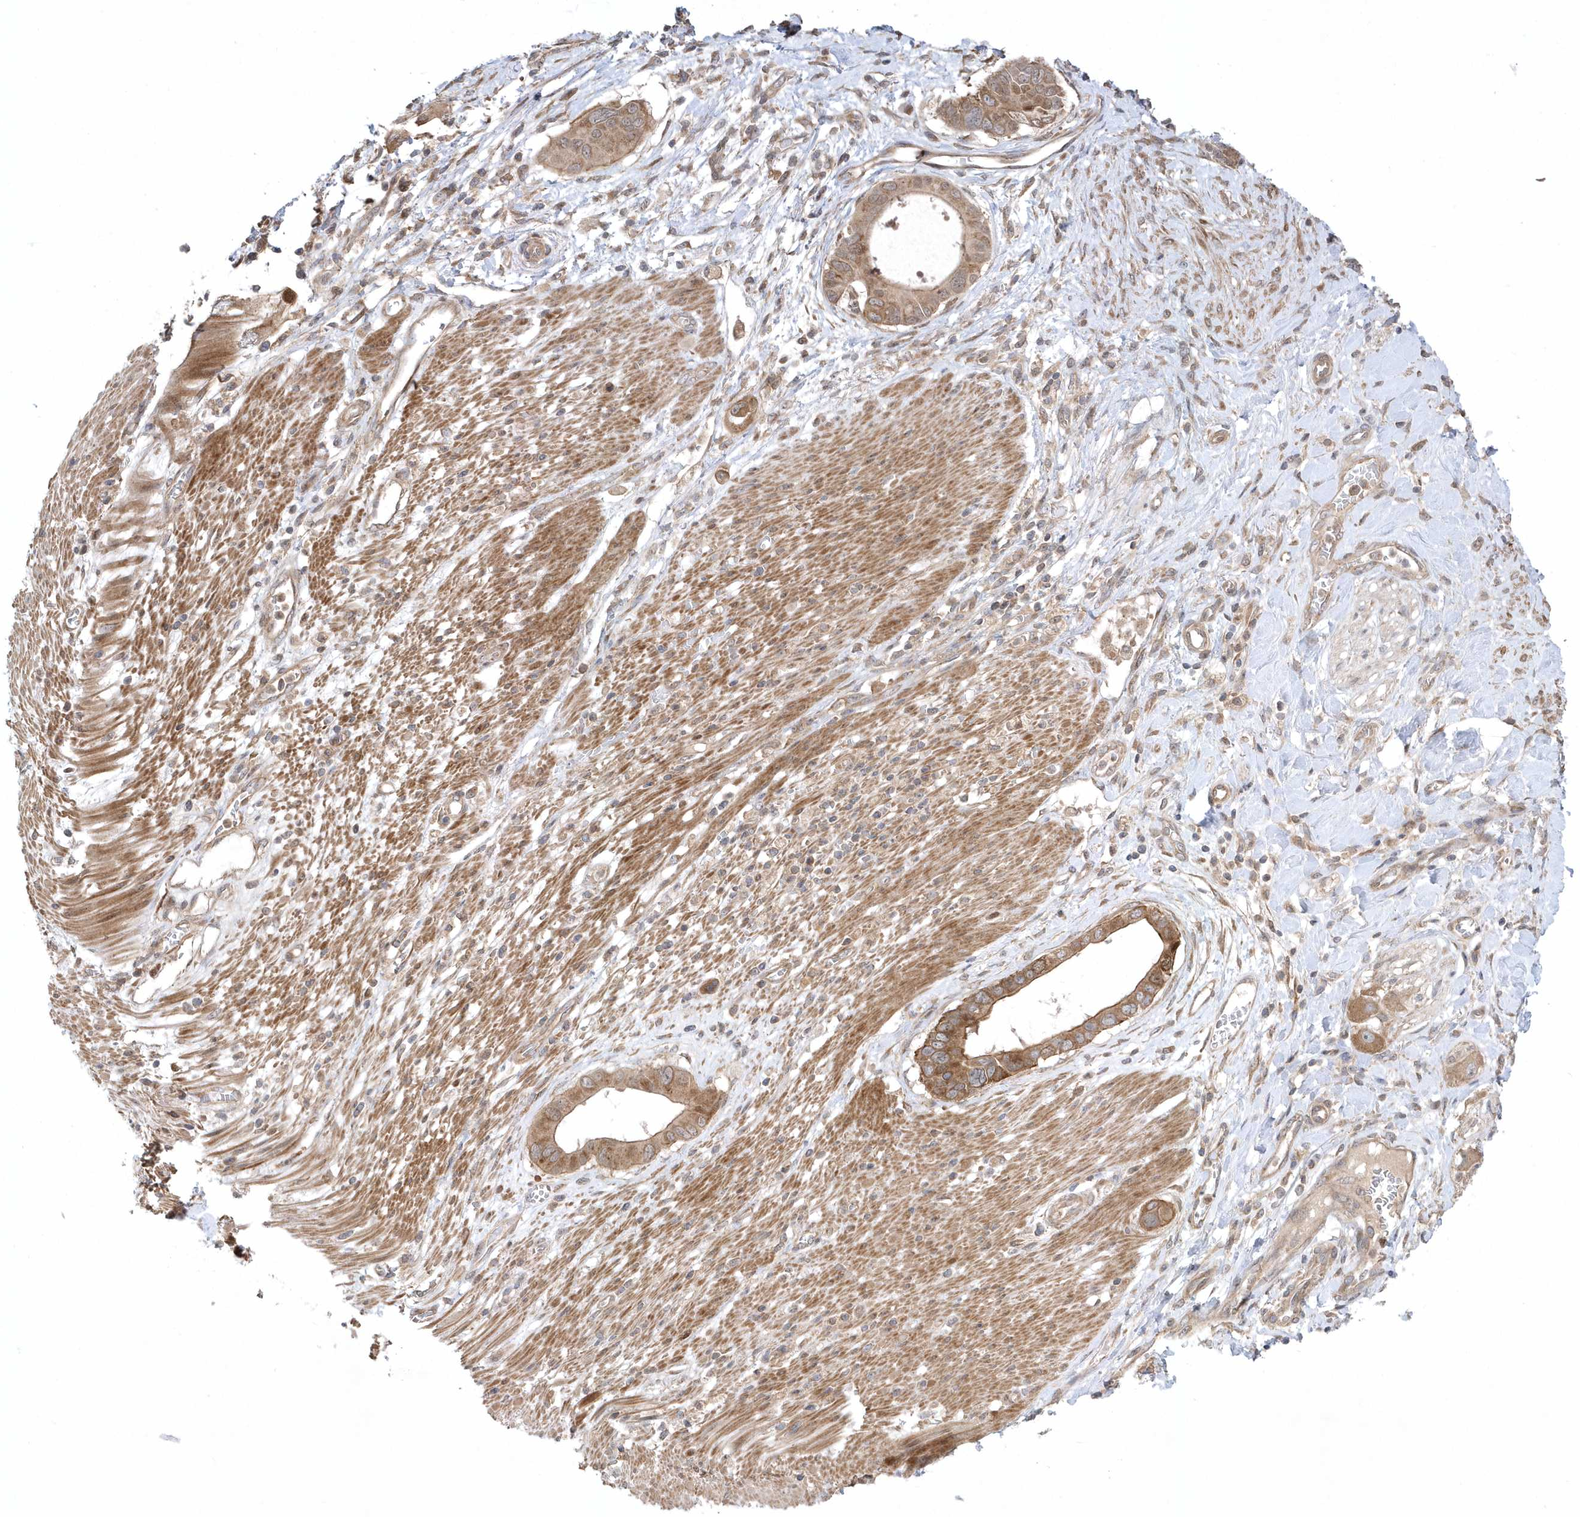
{"staining": {"intensity": "moderate", "quantity": ">75%", "location": "cytoplasmic/membranous,nuclear"}, "tissue": "pancreatic cancer", "cell_type": "Tumor cells", "image_type": "cancer", "snomed": [{"axis": "morphology", "description": "Adenocarcinoma, NOS"}, {"axis": "topography", "description": "Pancreas"}], "caption": "Immunohistochemical staining of pancreatic adenocarcinoma shows medium levels of moderate cytoplasmic/membranous and nuclear protein expression in approximately >75% of tumor cells.", "gene": "MXI1", "patient": {"sex": "male", "age": 68}}